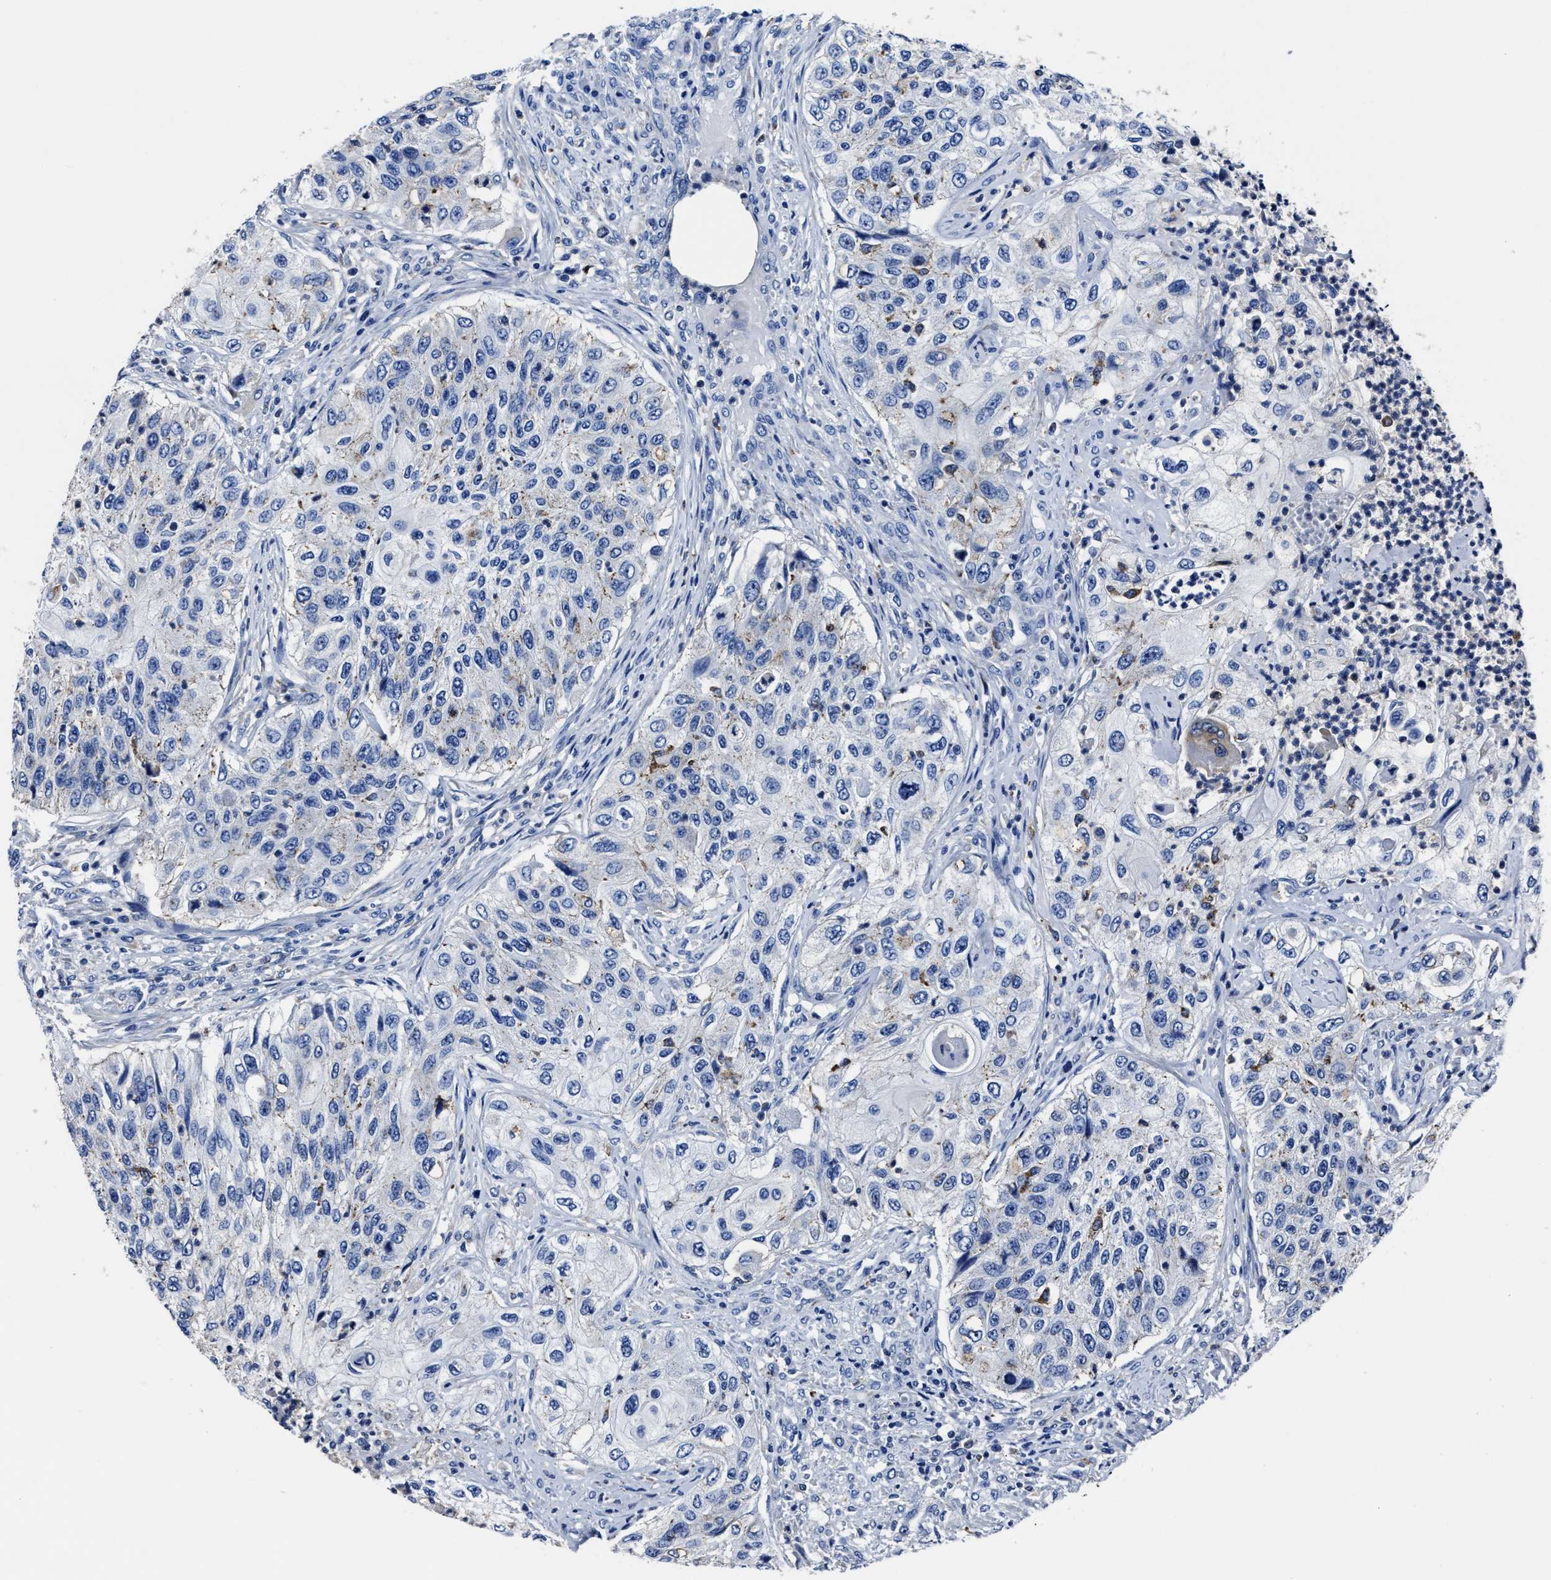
{"staining": {"intensity": "negative", "quantity": "none", "location": "none"}, "tissue": "urothelial cancer", "cell_type": "Tumor cells", "image_type": "cancer", "snomed": [{"axis": "morphology", "description": "Urothelial carcinoma, High grade"}, {"axis": "topography", "description": "Urinary bladder"}], "caption": "DAB immunohistochemical staining of human urothelial carcinoma (high-grade) shows no significant staining in tumor cells.", "gene": "LAMTOR4", "patient": {"sex": "female", "age": 60}}